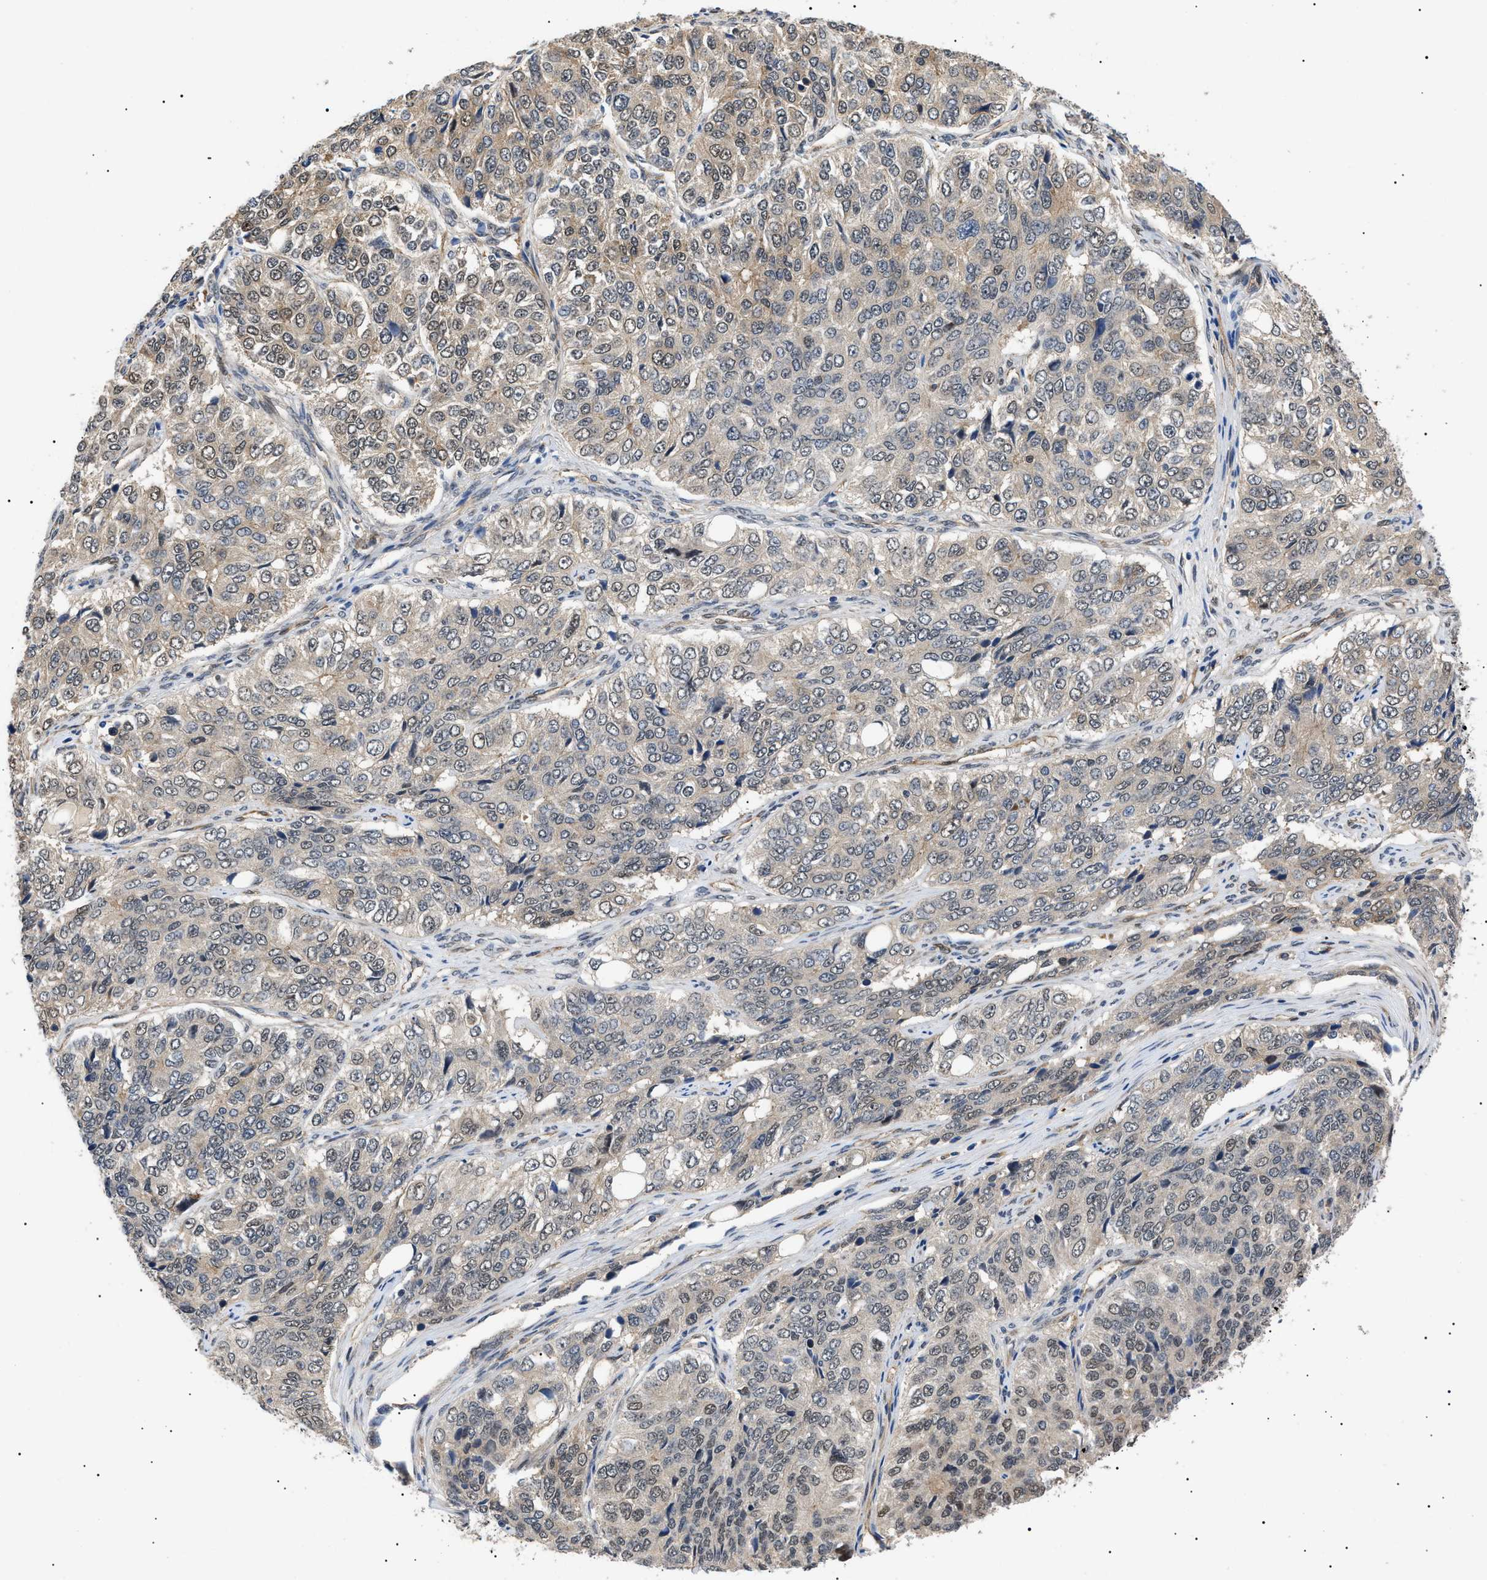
{"staining": {"intensity": "weak", "quantity": ">75%", "location": "cytoplasmic/membranous,nuclear"}, "tissue": "ovarian cancer", "cell_type": "Tumor cells", "image_type": "cancer", "snomed": [{"axis": "morphology", "description": "Carcinoma, endometroid"}, {"axis": "topography", "description": "Ovary"}], "caption": "IHC of ovarian endometroid carcinoma demonstrates low levels of weak cytoplasmic/membranous and nuclear positivity in approximately >75% of tumor cells.", "gene": "CRCP", "patient": {"sex": "female", "age": 51}}